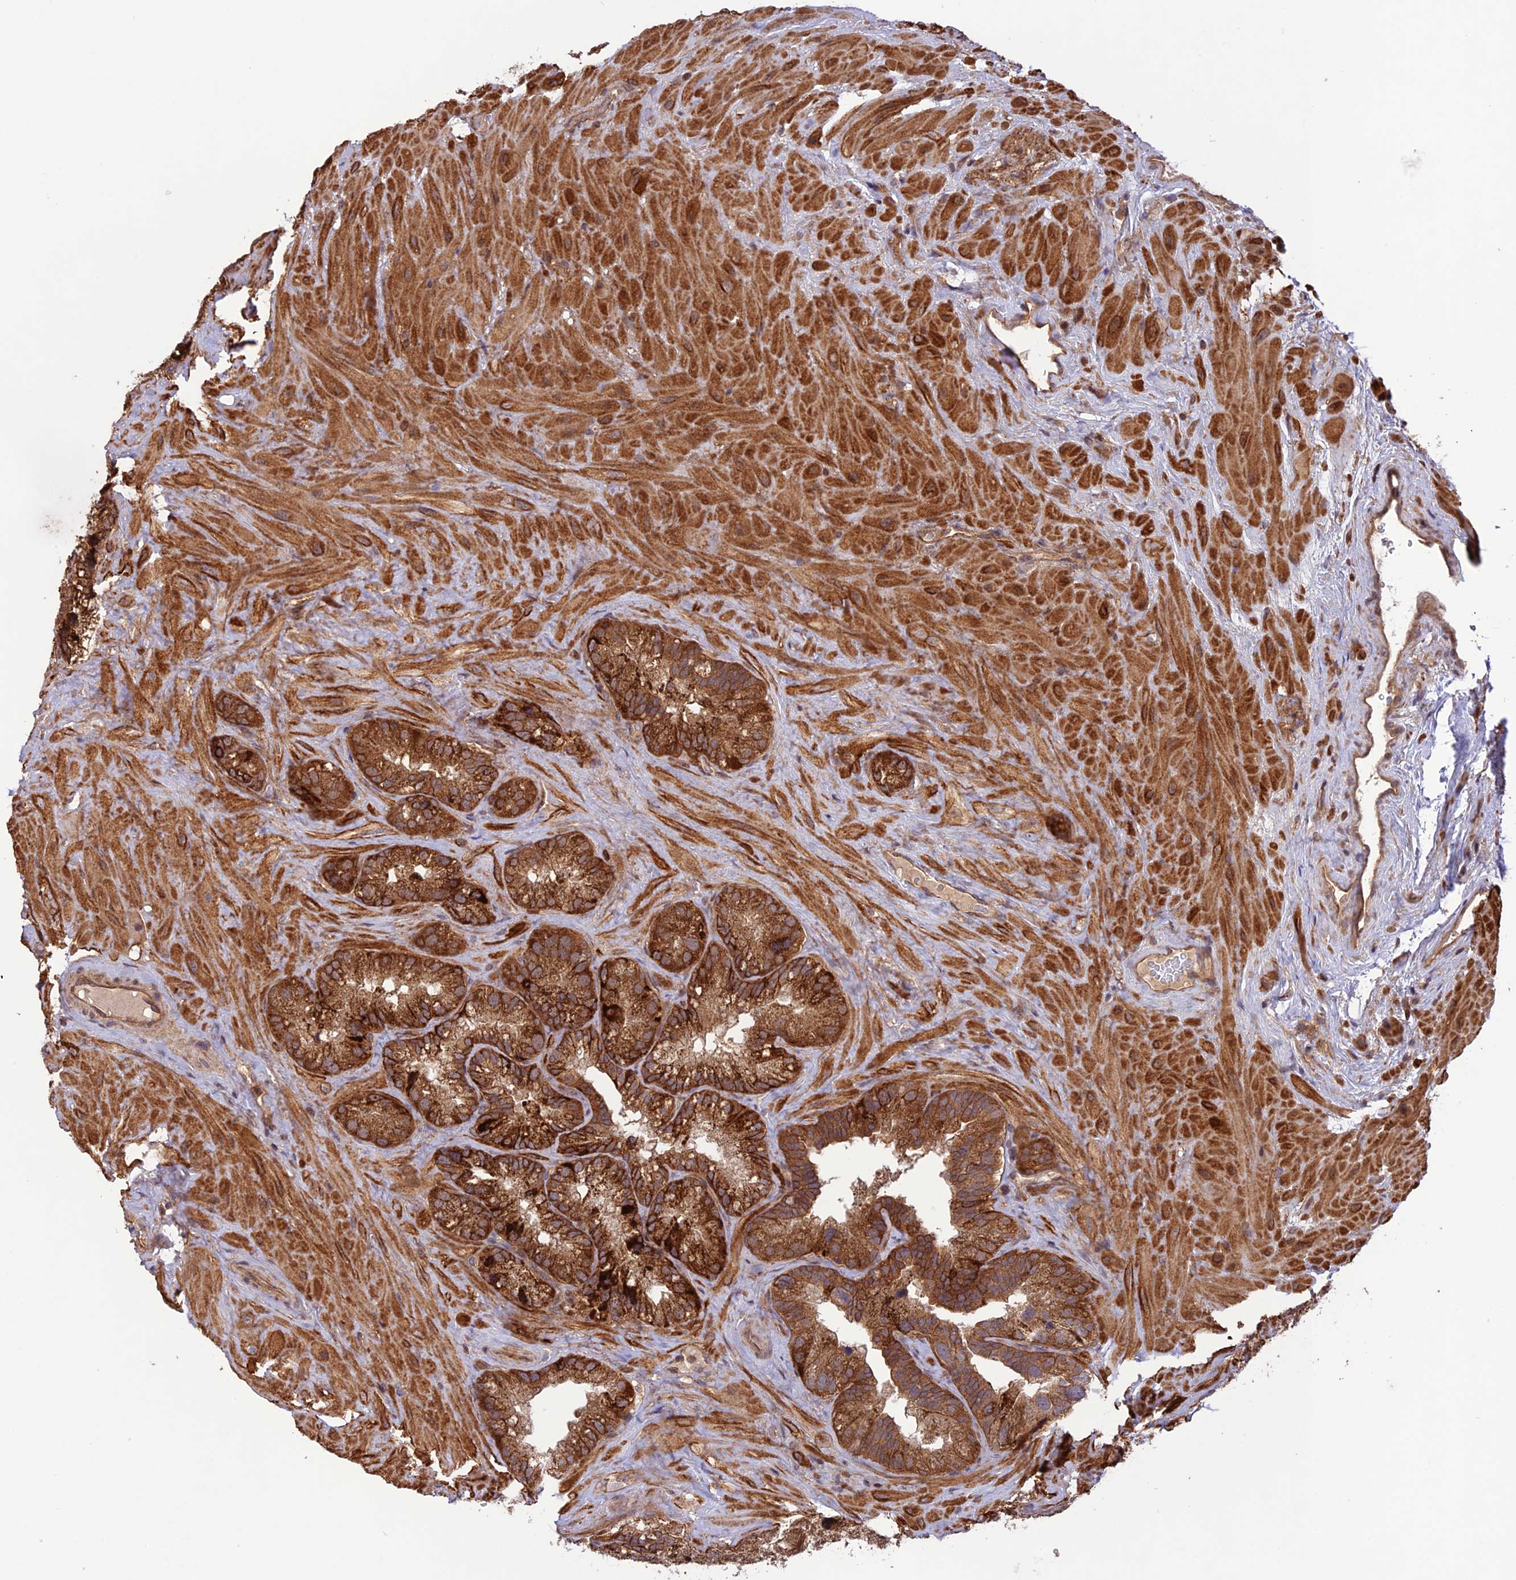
{"staining": {"intensity": "moderate", "quantity": ">75%", "location": "cytoplasmic/membranous"}, "tissue": "seminal vesicle", "cell_type": "Glandular cells", "image_type": "normal", "snomed": [{"axis": "morphology", "description": "Normal tissue, NOS"}, {"axis": "topography", "description": "Prostate"}, {"axis": "topography", "description": "Seminal veicle"}], "caption": "An IHC micrograph of normal tissue is shown. Protein staining in brown highlights moderate cytoplasmic/membranous positivity in seminal vesicle within glandular cells. (DAB IHC with brightfield microscopy, high magnification).", "gene": "FCHSD1", "patient": {"sex": "male", "age": 68}}